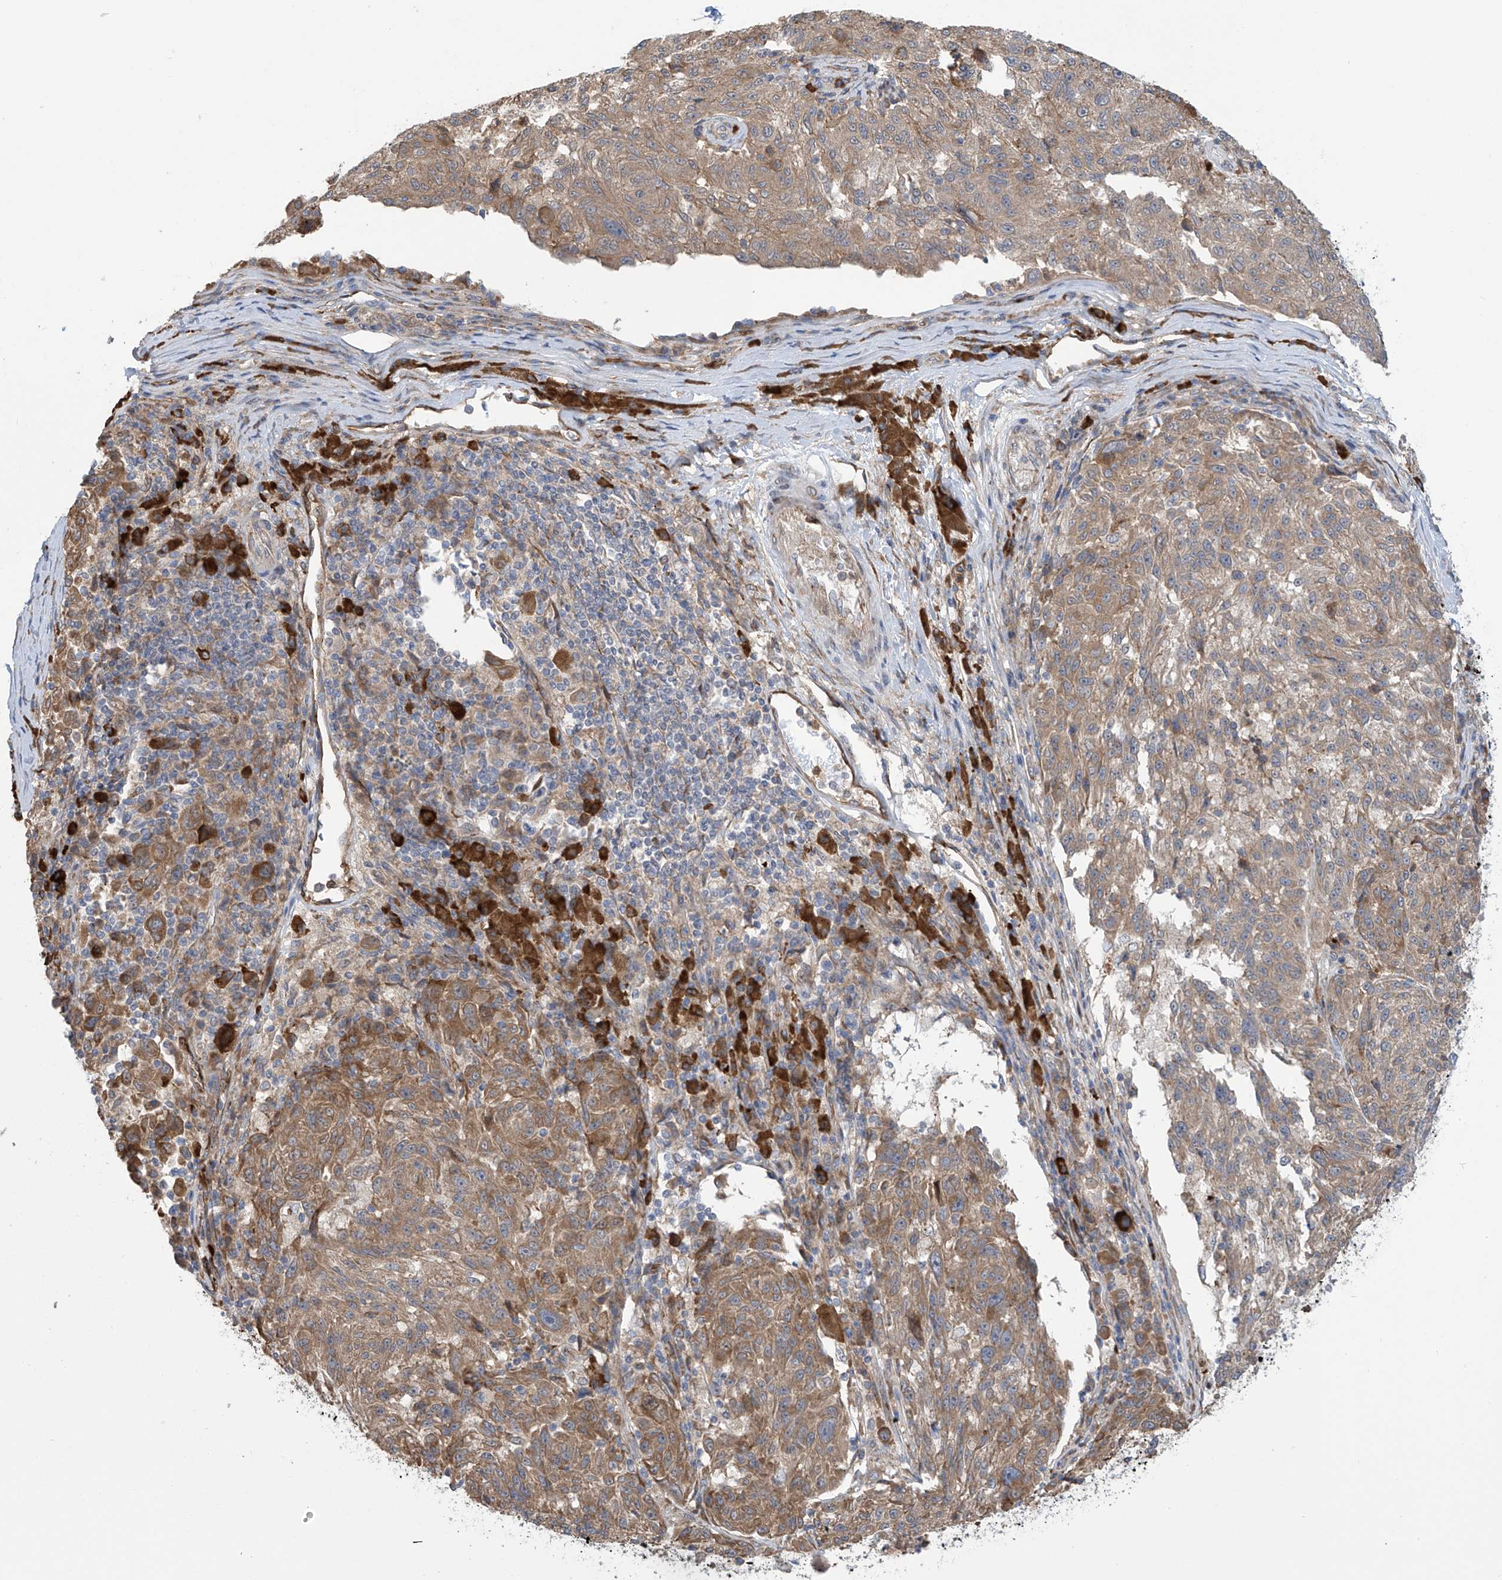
{"staining": {"intensity": "moderate", "quantity": "25%-75%", "location": "cytoplasmic/membranous"}, "tissue": "melanoma", "cell_type": "Tumor cells", "image_type": "cancer", "snomed": [{"axis": "morphology", "description": "Malignant melanoma, NOS"}, {"axis": "topography", "description": "Skin"}], "caption": "Melanoma stained with DAB immunohistochemistry shows medium levels of moderate cytoplasmic/membranous positivity in approximately 25%-75% of tumor cells.", "gene": "KIAA1522", "patient": {"sex": "male", "age": 53}}